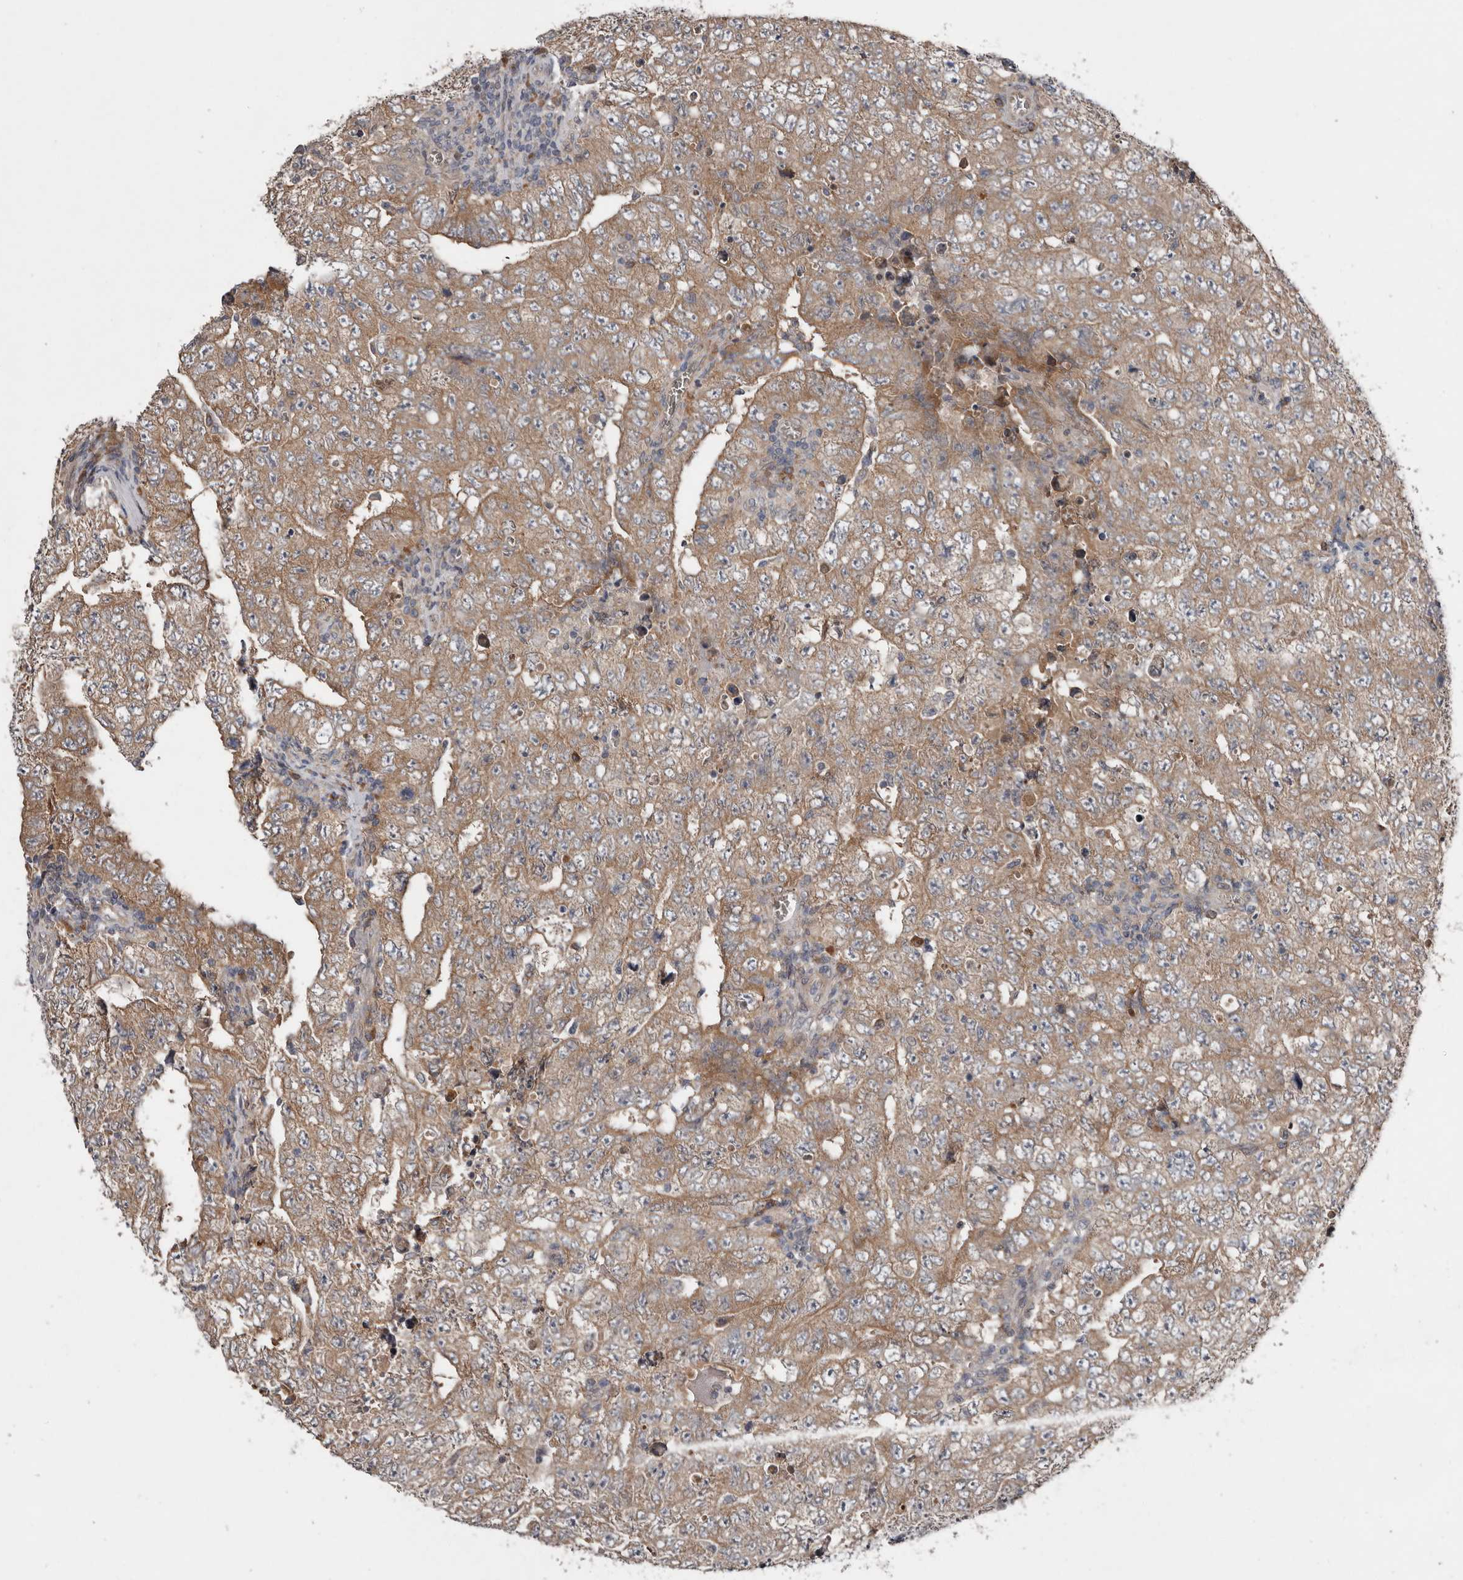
{"staining": {"intensity": "moderate", "quantity": ">75%", "location": "cytoplasmic/membranous"}, "tissue": "testis cancer", "cell_type": "Tumor cells", "image_type": "cancer", "snomed": [{"axis": "morphology", "description": "Carcinoma, Embryonal, NOS"}, {"axis": "topography", "description": "Testis"}], "caption": "Human embryonal carcinoma (testis) stained with a brown dye displays moderate cytoplasmic/membranous positive expression in approximately >75% of tumor cells.", "gene": "CHML", "patient": {"sex": "male", "age": 26}}